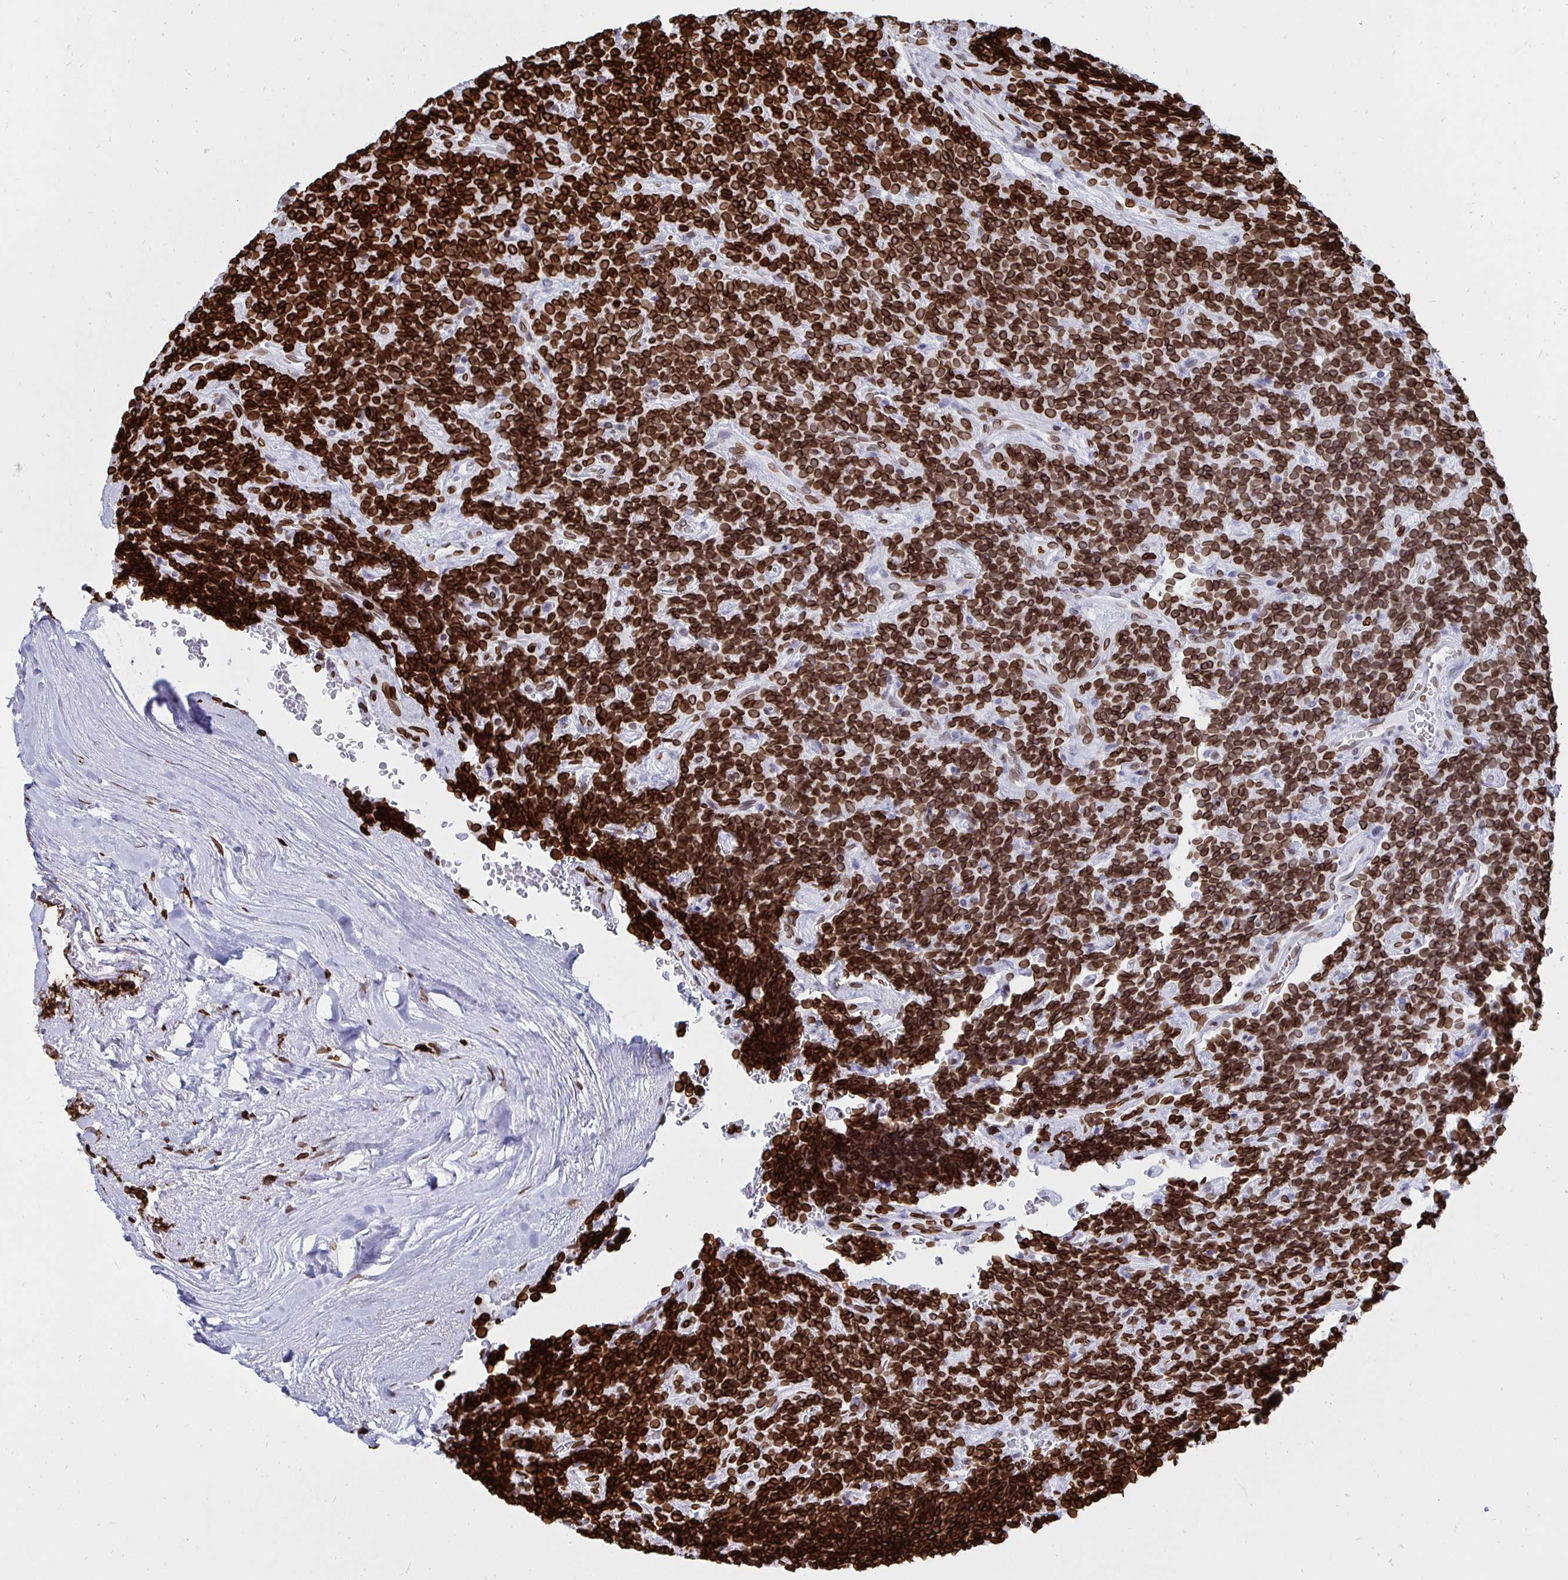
{"staining": {"intensity": "strong", "quantity": ">75%", "location": "cytoplasmic/membranous,nuclear"}, "tissue": "carcinoid", "cell_type": "Tumor cells", "image_type": "cancer", "snomed": [{"axis": "morphology", "description": "Carcinoid, malignant, NOS"}, {"axis": "topography", "description": "Pancreas"}], "caption": "Tumor cells show high levels of strong cytoplasmic/membranous and nuclear positivity in approximately >75% of cells in malignant carcinoid.", "gene": "LMNB1", "patient": {"sex": "male", "age": 36}}